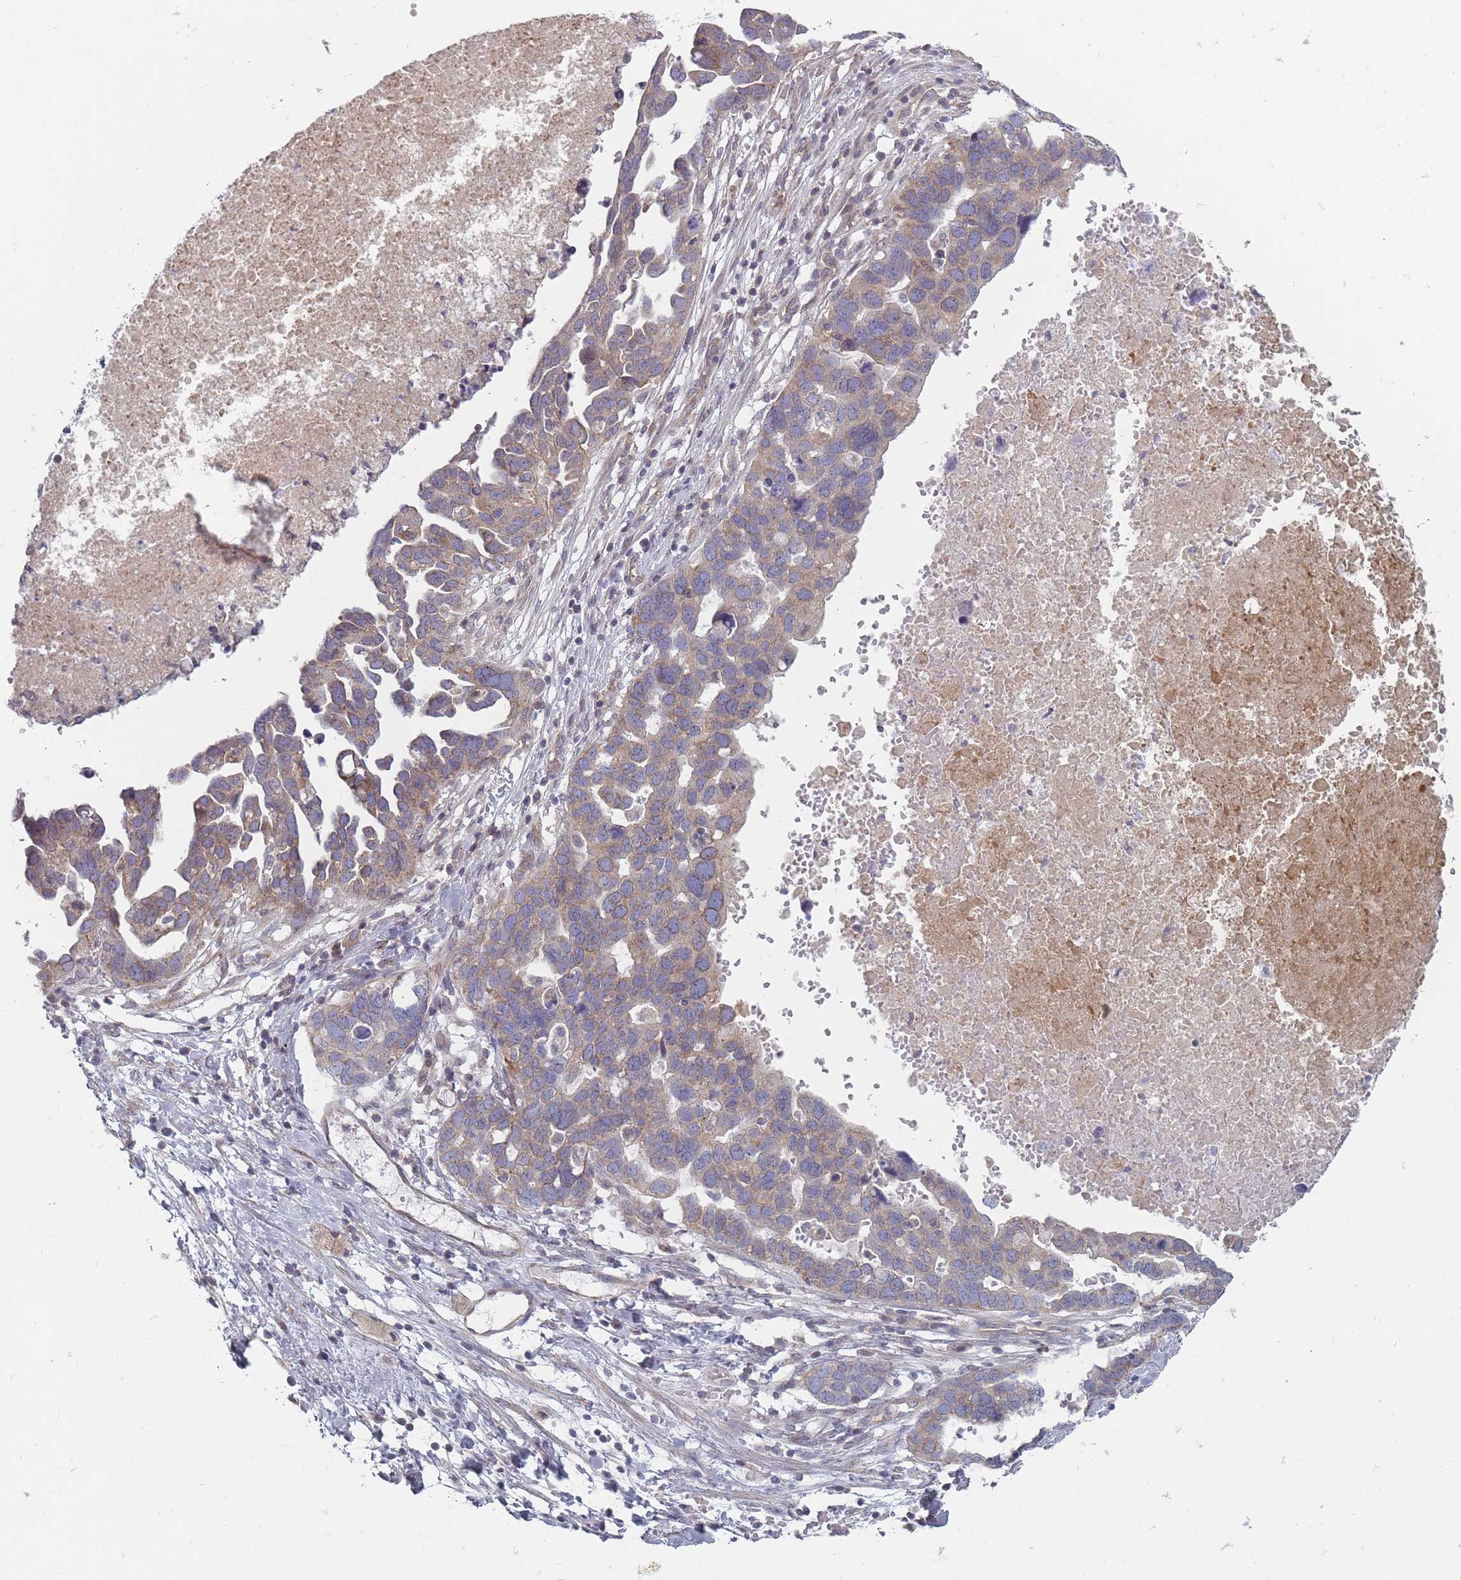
{"staining": {"intensity": "weak", "quantity": "25%-75%", "location": "cytoplasmic/membranous"}, "tissue": "ovarian cancer", "cell_type": "Tumor cells", "image_type": "cancer", "snomed": [{"axis": "morphology", "description": "Cystadenocarcinoma, serous, NOS"}, {"axis": "topography", "description": "Ovary"}], "caption": "Tumor cells display low levels of weak cytoplasmic/membranous positivity in approximately 25%-75% of cells in ovarian cancer (serous cystadenocarcinoma).", "gene": "PCDH12", "patient": {"sex": "female", "age": 54}}